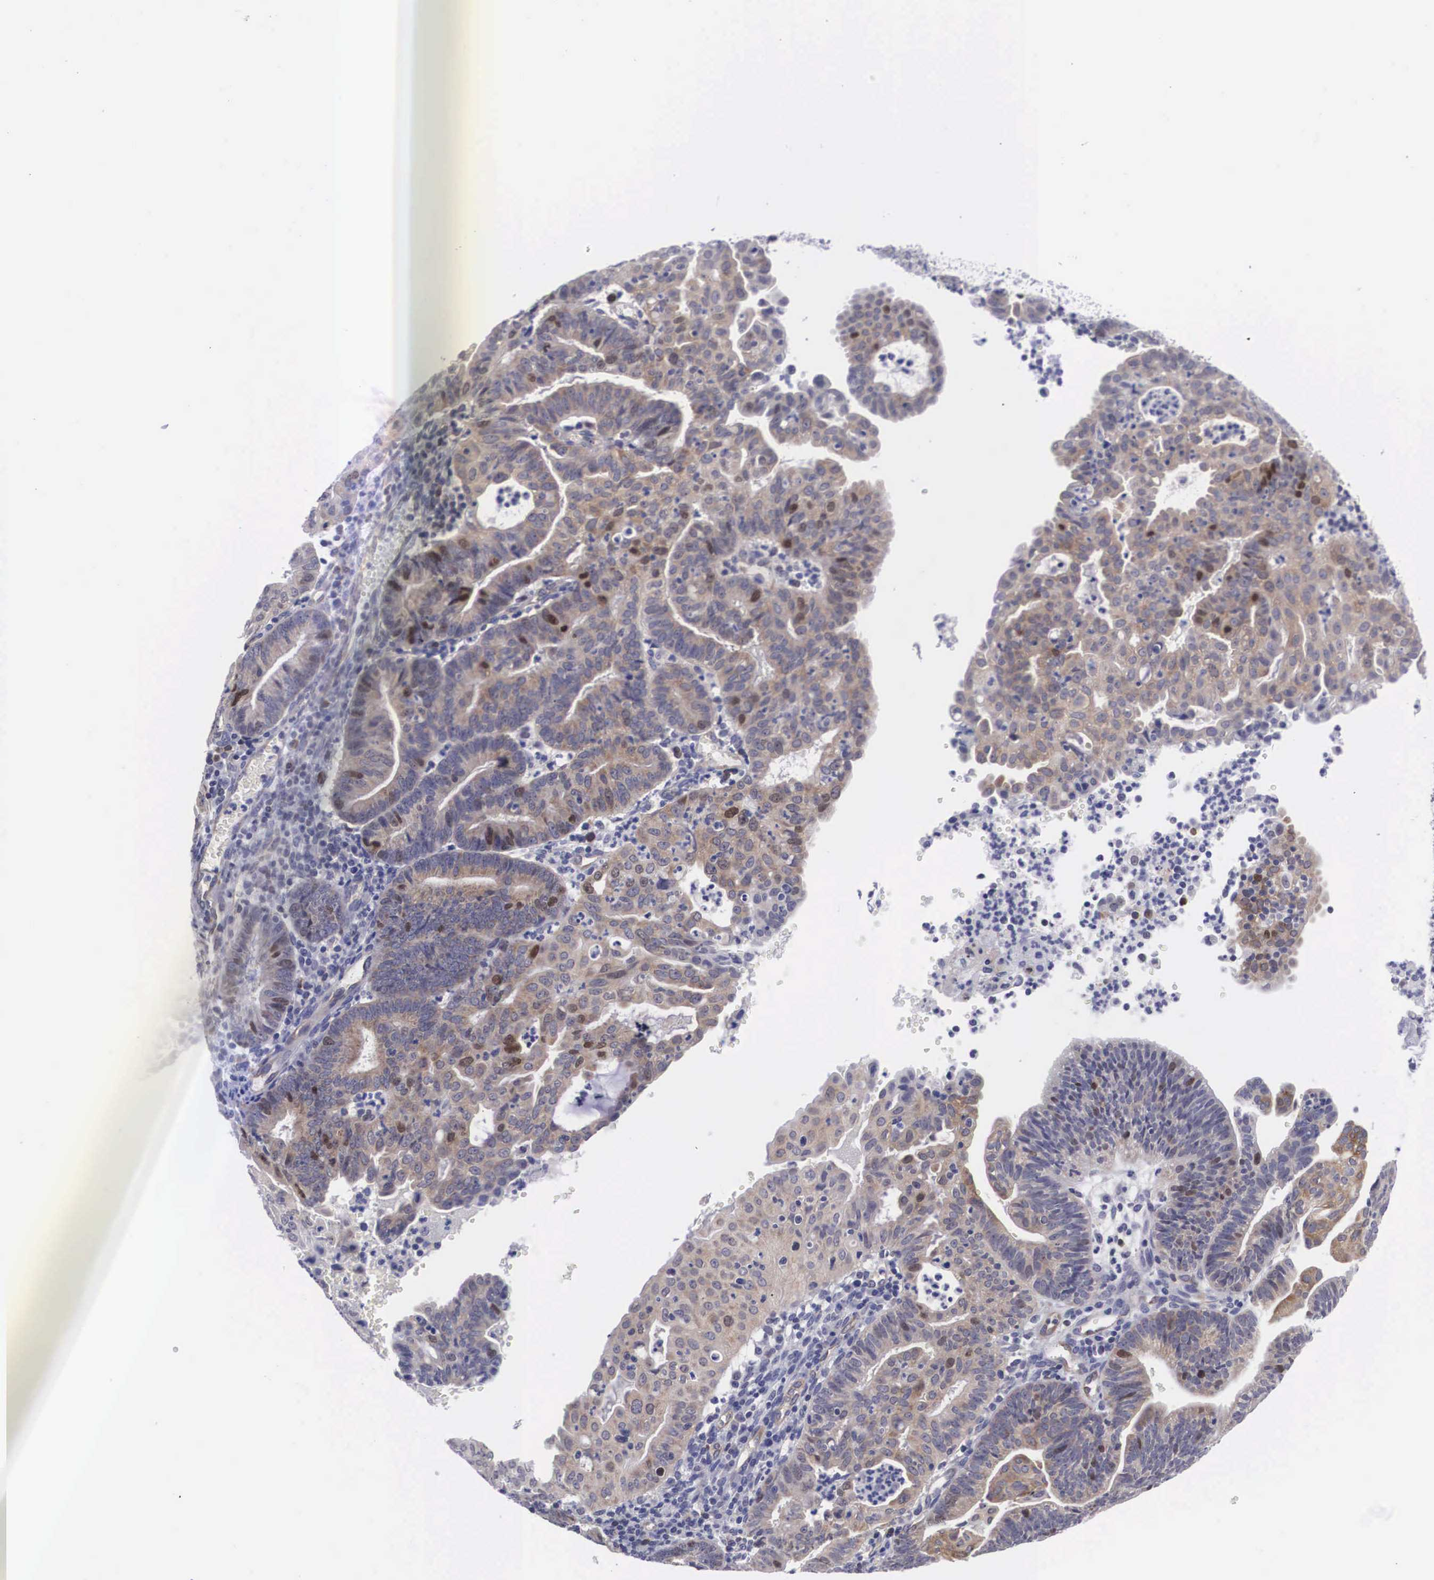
{"staining": {"intensity": "moderate", "quantity": "<25%", "location": "nuclear"}, "tissue": "endometrial cancer", "cell_type": "Tumor cells", "image_type": "cancer", "snomed": [{"axis": "morphology", "description": "Adenocarcinoma, NOS"}, {"axis": "topography", "description": "Endometrium"}], "caption": "Endometrial adenocarcinoma tissue reveals moderate nuclear expression in approximately <25% of tumor cells, visualized by immunohistochemistry. (DAB (3,3'-diaminobenzidine) IHC, brown staining for protein, blue staining for nuclei).", "gene": "MAST4", "patient": {"sex": "female", "age": 60}}